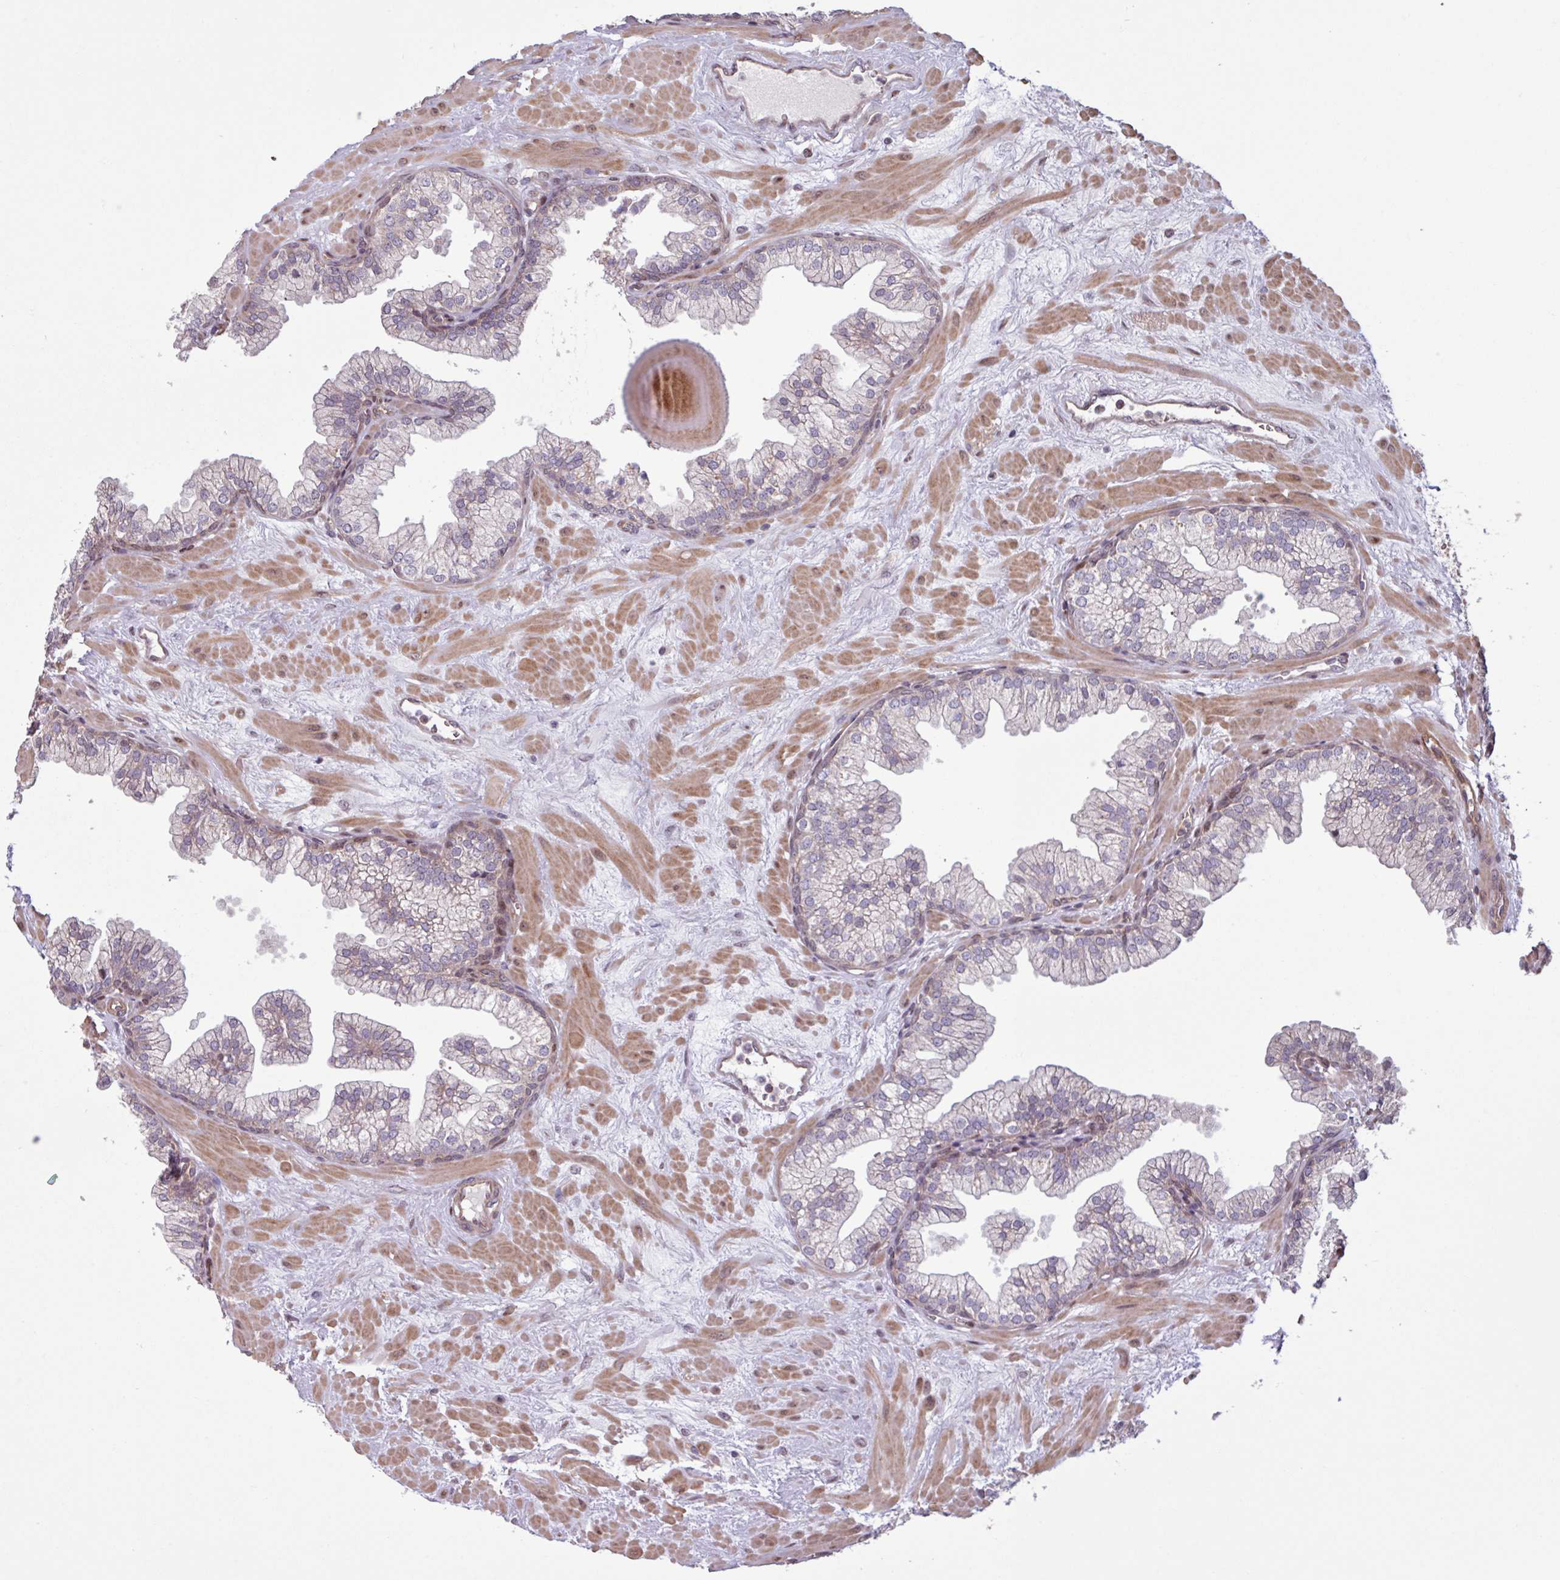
{"staining": {"intensity": "negative", "quantity": "none", "location": "none"}, "tissue": "prostate", "cell_type": "Glandular cells", "image_type": "normal", "snomed": [{"axis": "morphology", "description": "Normal tissue, NOS"}, {"axis": "topography", "description": "Prostate"}, {"axis": "topography", "description": "Peripheral nerve tissue"}], "caption": "The photomicrograph exhibits no staining of glandular cells in normal prostate.", "gene": "PDPR", "patient": {"sex": "male", "age": 61}}